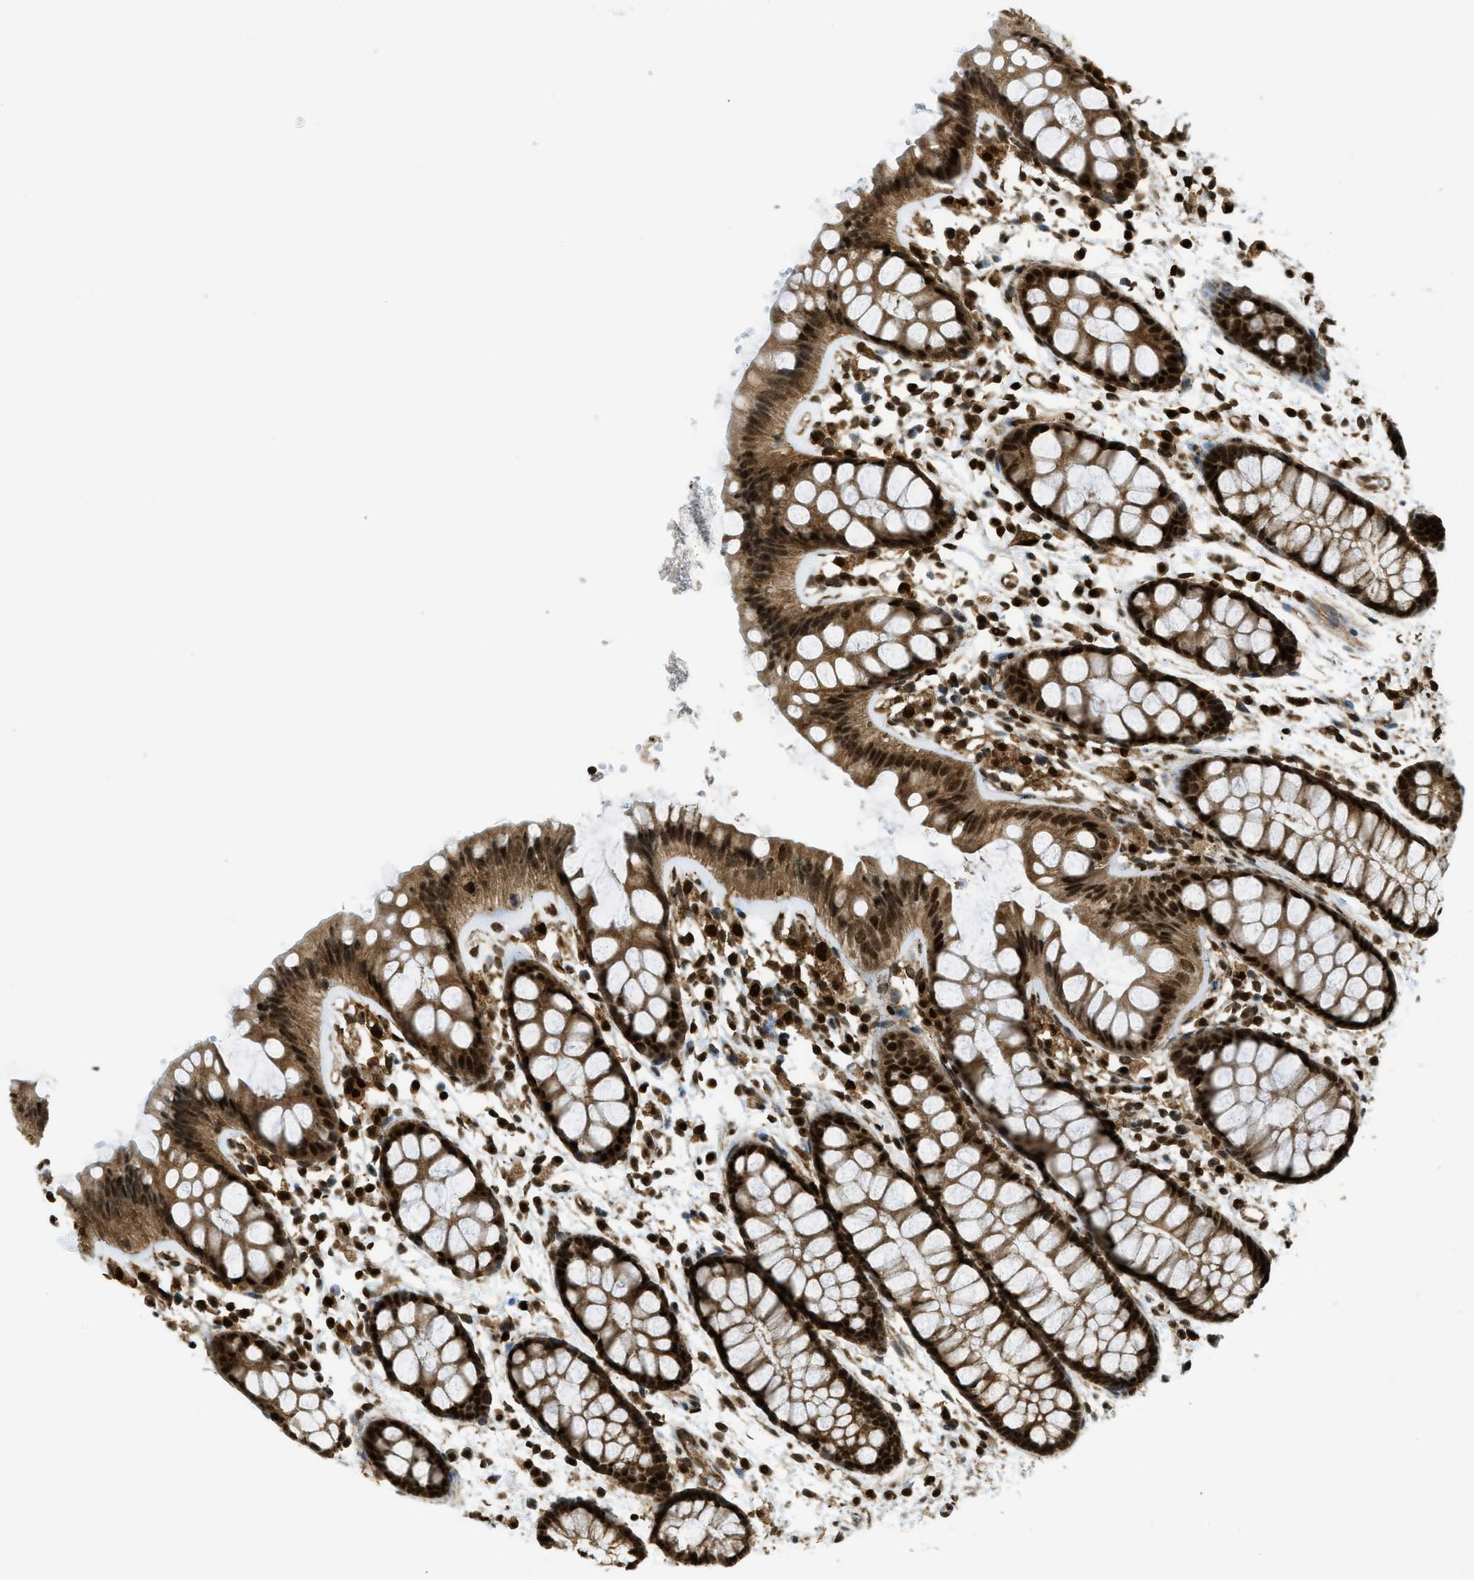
{"staining": {"intensity": "strong", "quantity": ">75%", "location": "cytoplasmic/membranous,nuclear"}, "tissue": "rectum", "cell_type": "Glandular cells", "image_type": "normal", "snomed": [{"axis": "morphology", "description": "Normal tissue, NOS"}, {"axis": "topography", "description": "Rectum"}], "caption": "Immunohistochemistry of unremarkable rectum shows high levels of strong cytoplasmic/membranous,nuclear staining in approximately >75% of glandular cells. The staining was performed using DAB to visualize the protein expression in brown, while the nuclei were stained in blue with hematoxylin (Magnification: 20x).", "gene": "TNPO1", "patient": {"sex": "female", "age": 66}}